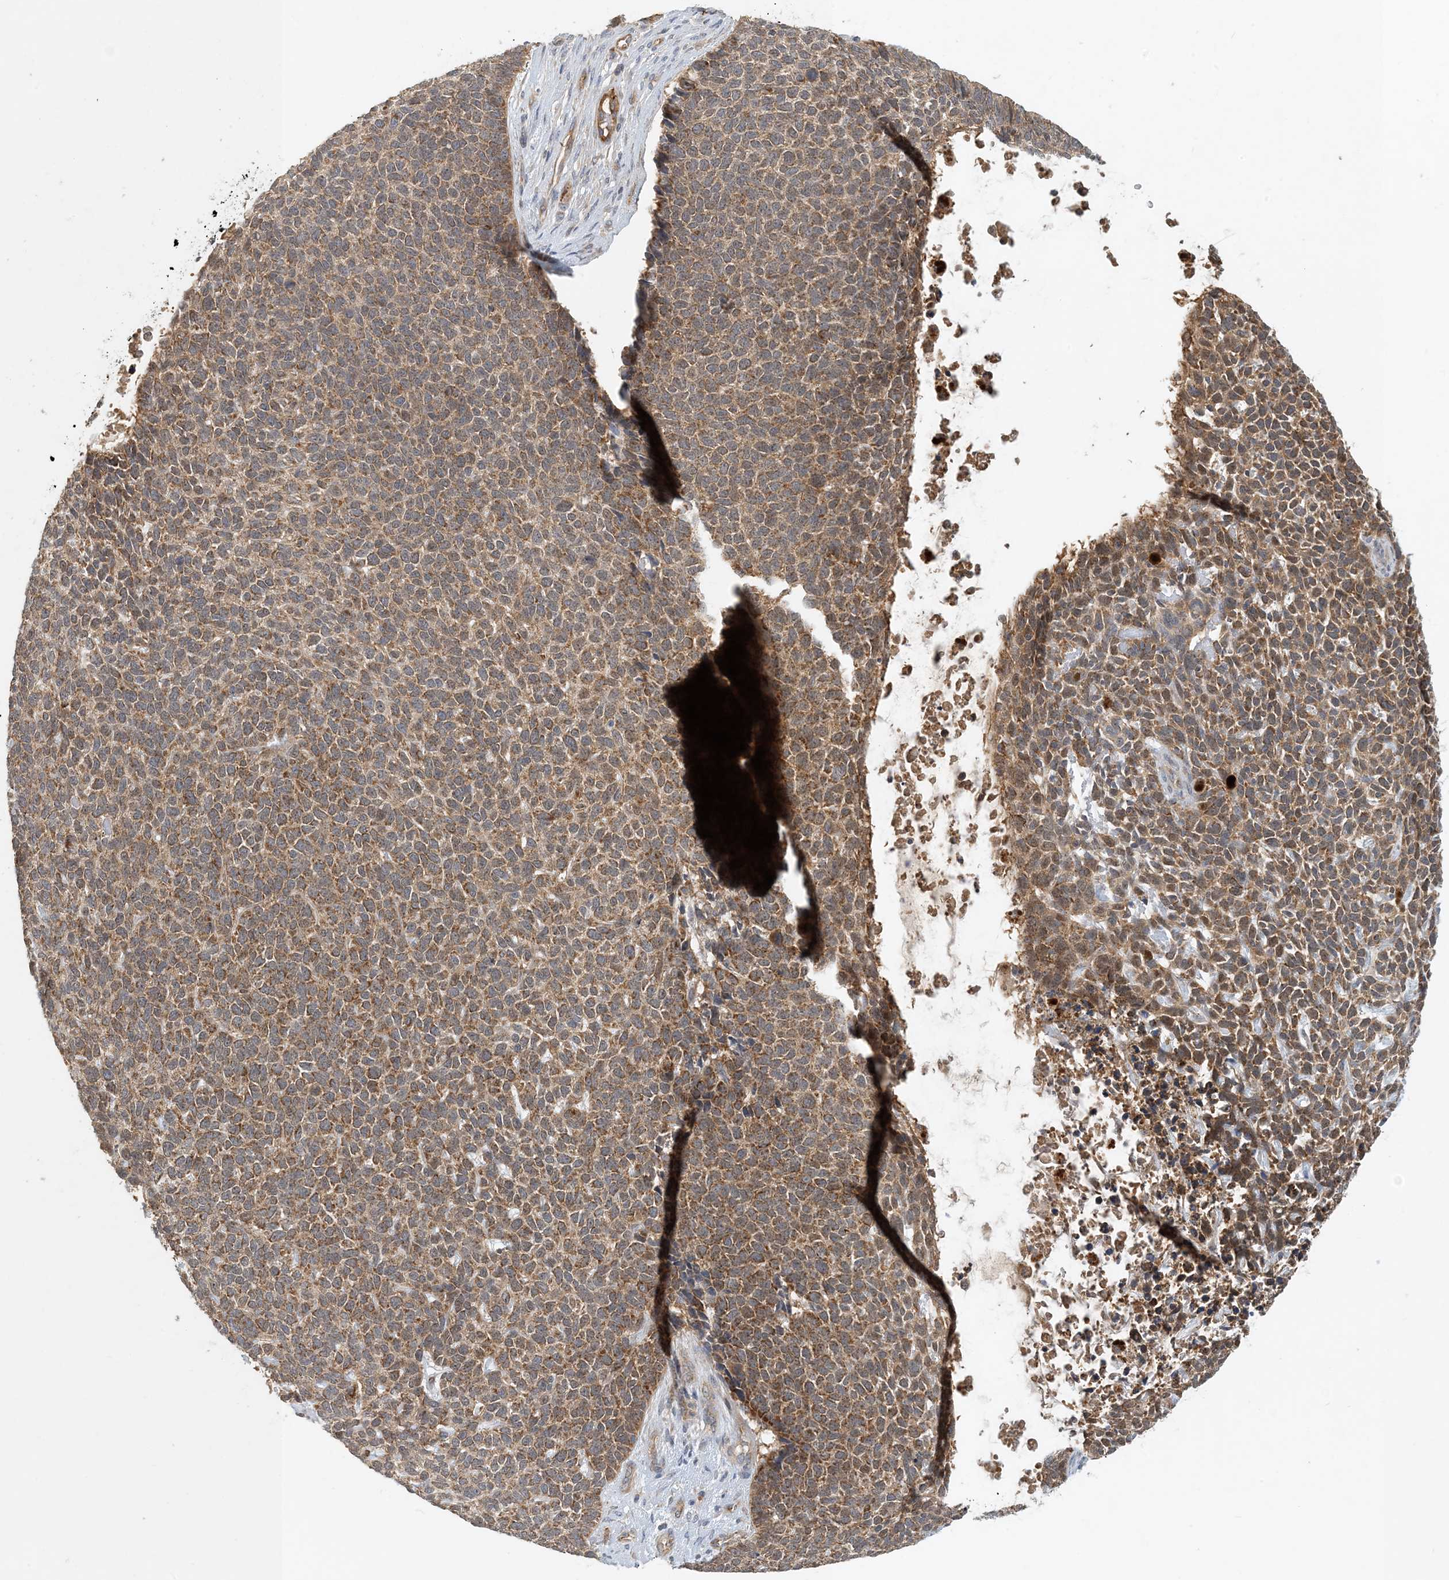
{"staining": {"intensity": "moderate", "quantity": ">75%", "location": "cytoplasmic/membranous"}, "tissue": "skin cancer", "cell_type": "Tumor cells", "image_type": "cancer", "snomed": [{"axis": "morphology", "description": "Basal cell carcinoma"}, {"axis": "topography", "description": "Skin"}], "caption": "An immunohistochemistry histopathology image of tumor tissue is shown. Protein staining in brown labels moderate cytoplasmic/membranous positivity in basal cell carcinoma (skin) within tumor cells.", "gene": "ZBTB3", "patient": {"sex": "female", "age": 84}}